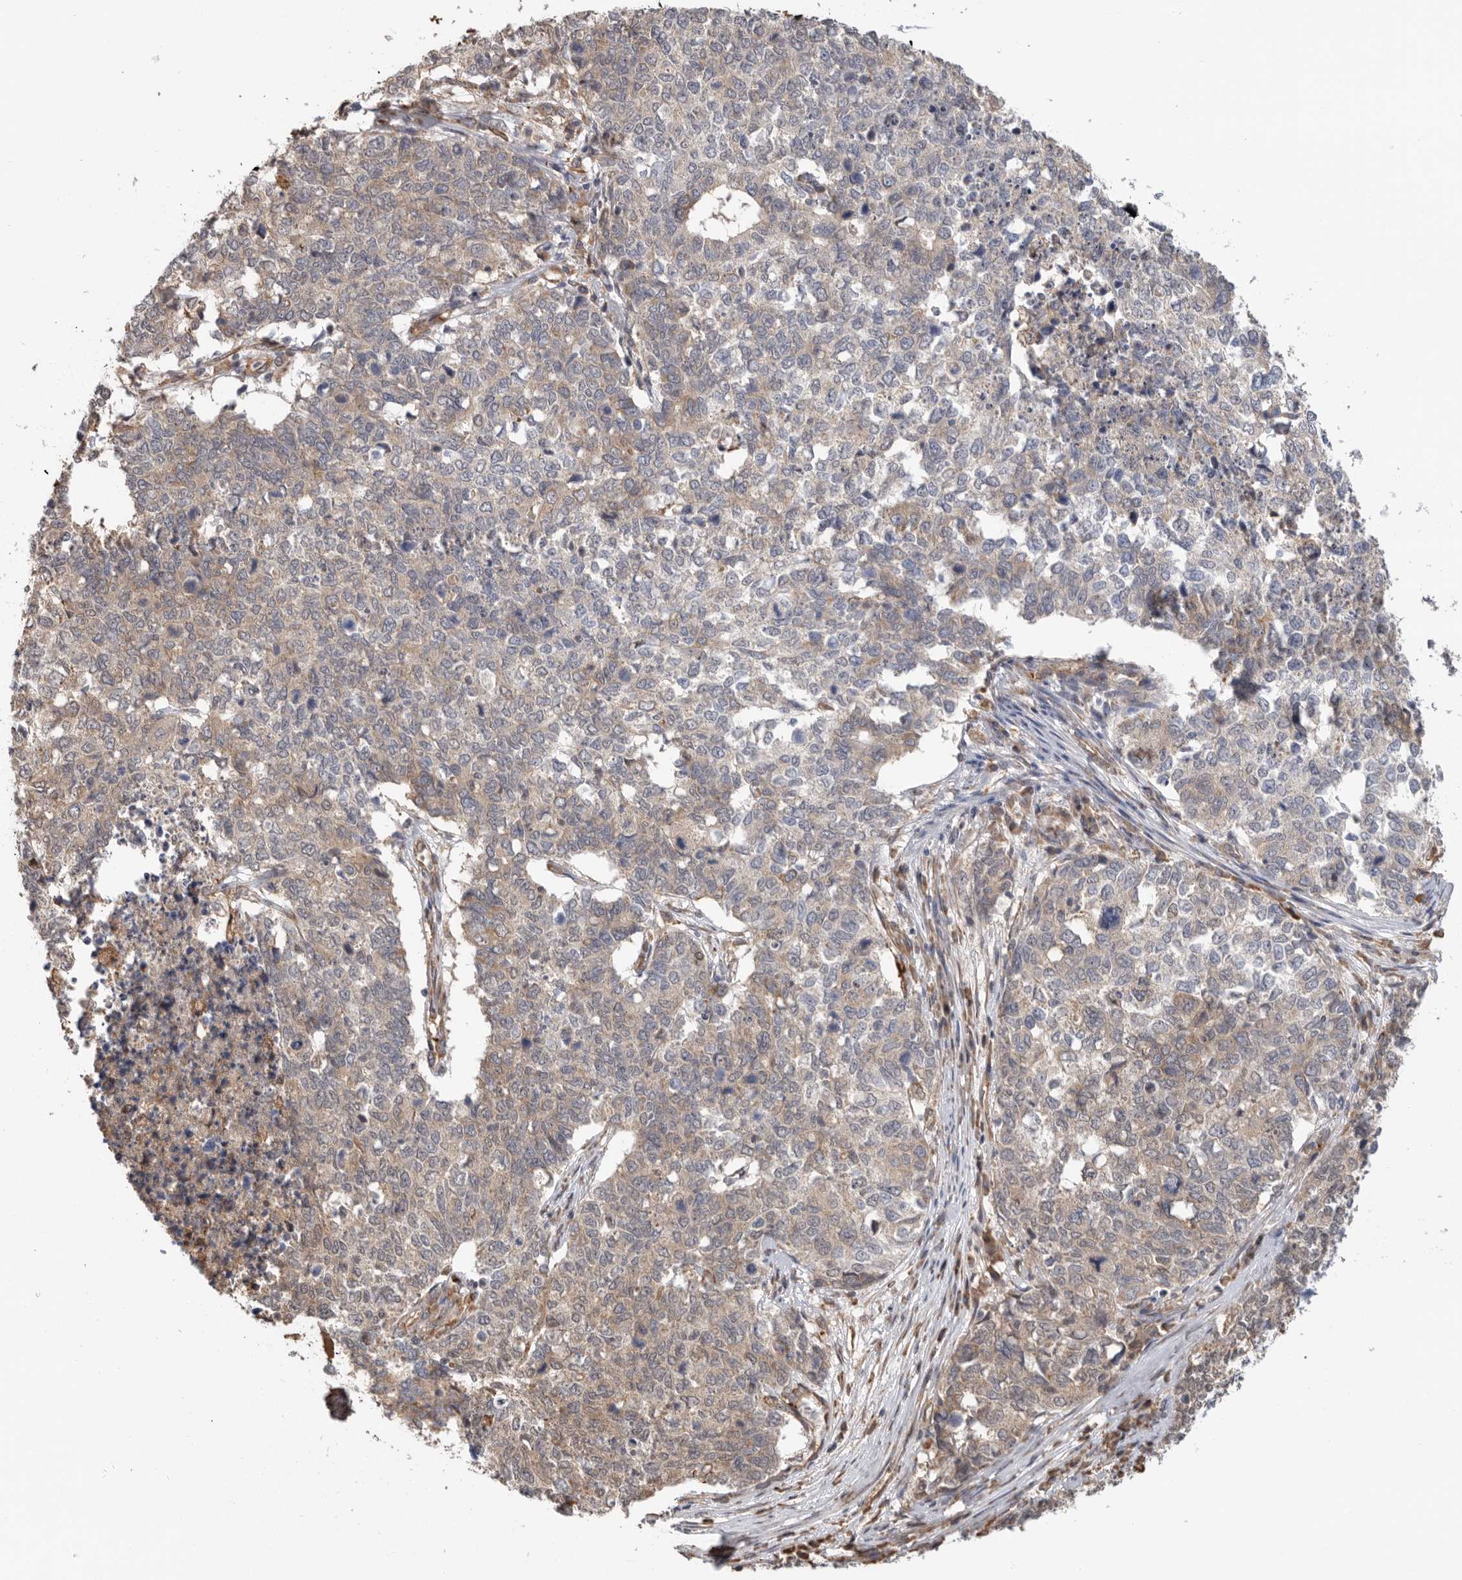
{"staining": {"intensity": "weak", "quantity": "25%-75%", "location": "cytoplasmic/membranous"}, "tissue": "cervical cancer", "cell_type": "Tumor cells", "image_type": "cancer", "snomed": [{"axis": "morphology", "description": "Squamous cell carcinoma, NOS"}, {"axis": "topography", "description": "Cervix"}], "caption": "Human cervical cancer (squamous cell carcinoma) stained for a protein (brown) shows weak cytoplasmic/membranous positive positivity in approximately 25%-75% of tumor cells.", "gene": "CDC42BPB", "patient": {"sex": "female", "age": 63}}